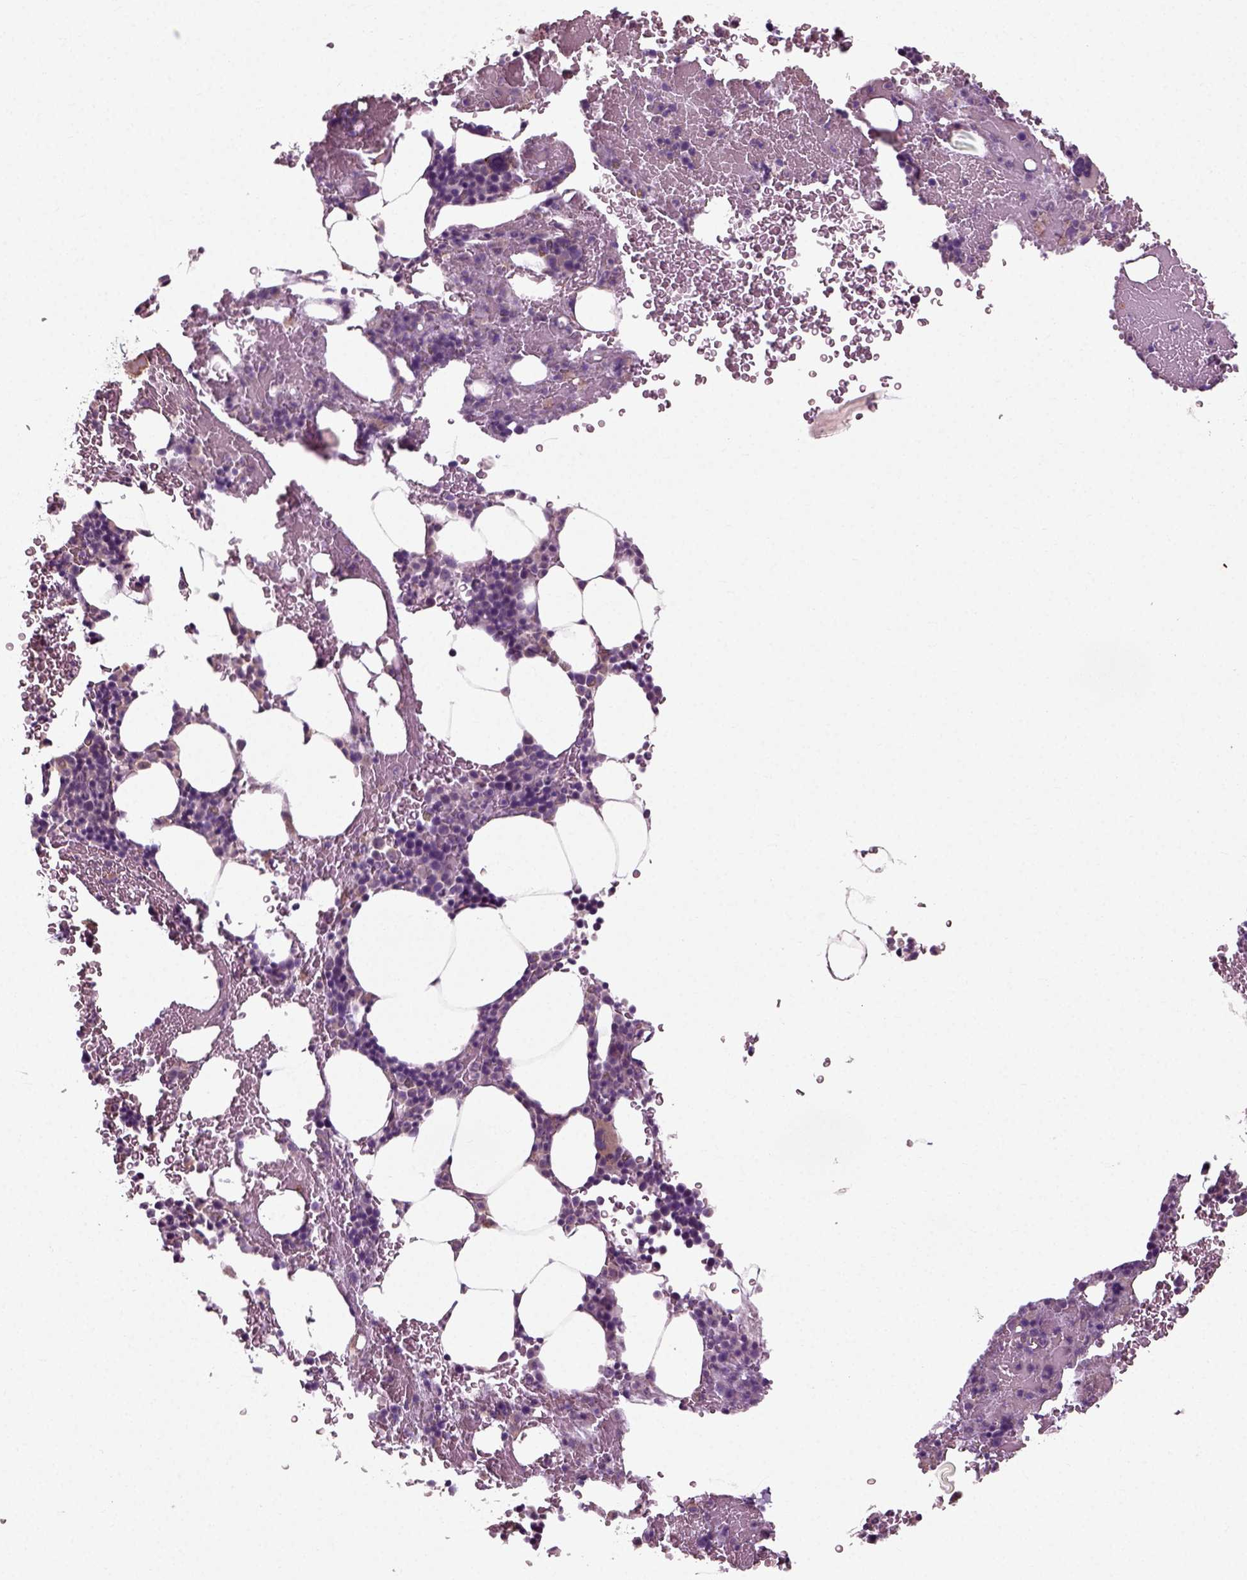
{"staining": {"intensity": "weak", "quantity": "<25%", "location": "cytoplasmic/membranous"}, "tissue": "bone marrow", "cell_type": "Hematopoietic cells", "image_type": "normal", "snomed": [{"axis": "morphology", "description": "Normal tissue, NOS"}, {"axis": "topography", "description": "Bone marrow"}], "caption": "This is a micrograph of immunohistochemistry (IHC) staining of unremarkable bone marrow, which shows no expression in hematopoietic cells.", "gene": "RND2", "patient": {"sex": "male", "age": 64}}